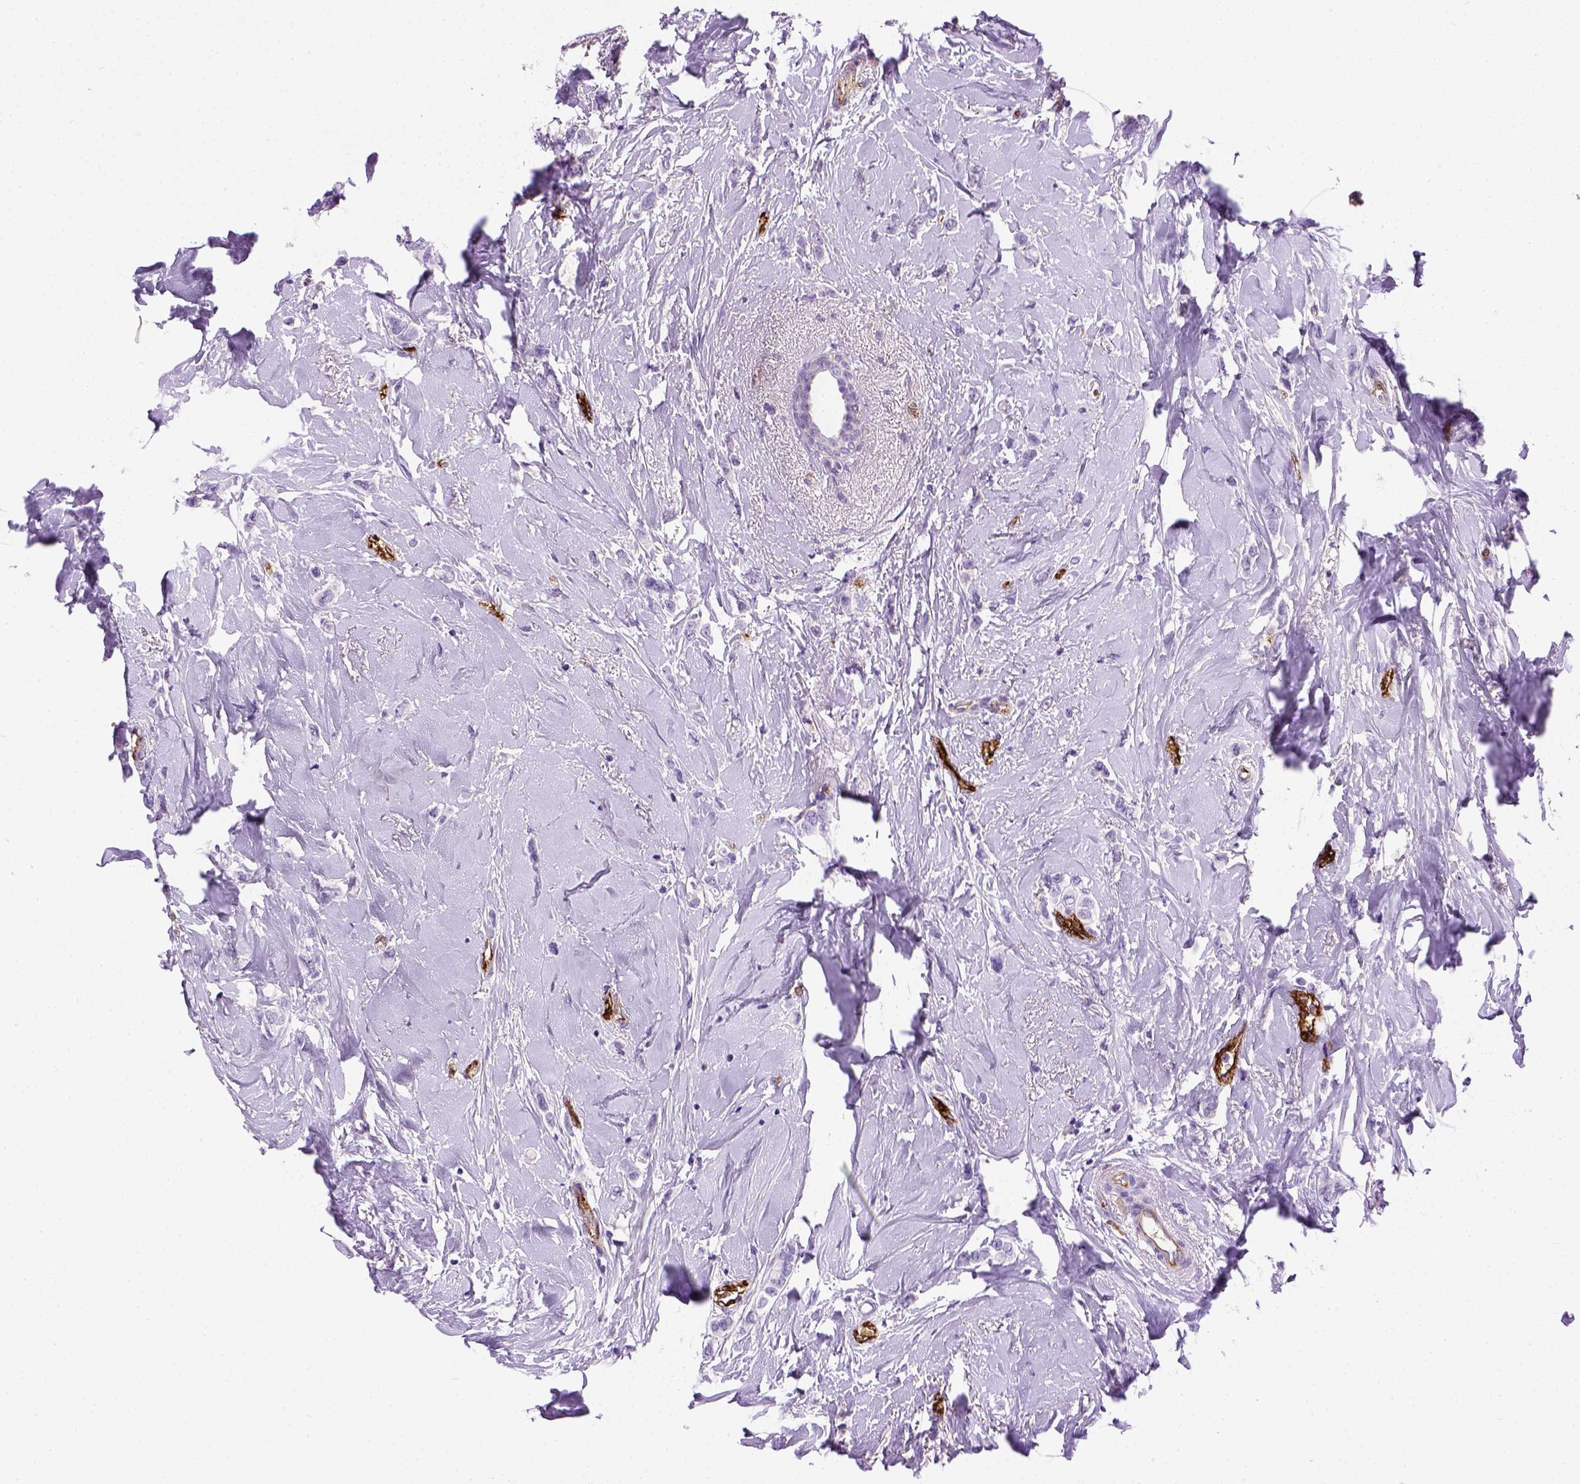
{"staining": {"intensity": "negative", "quantity": "none", "location": "none"}, "tissue": "breast cancer", "cell_type": "Tumor cells", "image_type": "cancer", "snomed": [{"axis": "morphology", "description": "Lobular carcinoma"}, {"axis": "topography", "description": "Breast"}], "caption": "This is an immunohistochemistry (IHC) image of human breast cancer. There is no expression in tumor cells.", "gene": "VWF", "patient": {"sex": "female", "age": 66}}